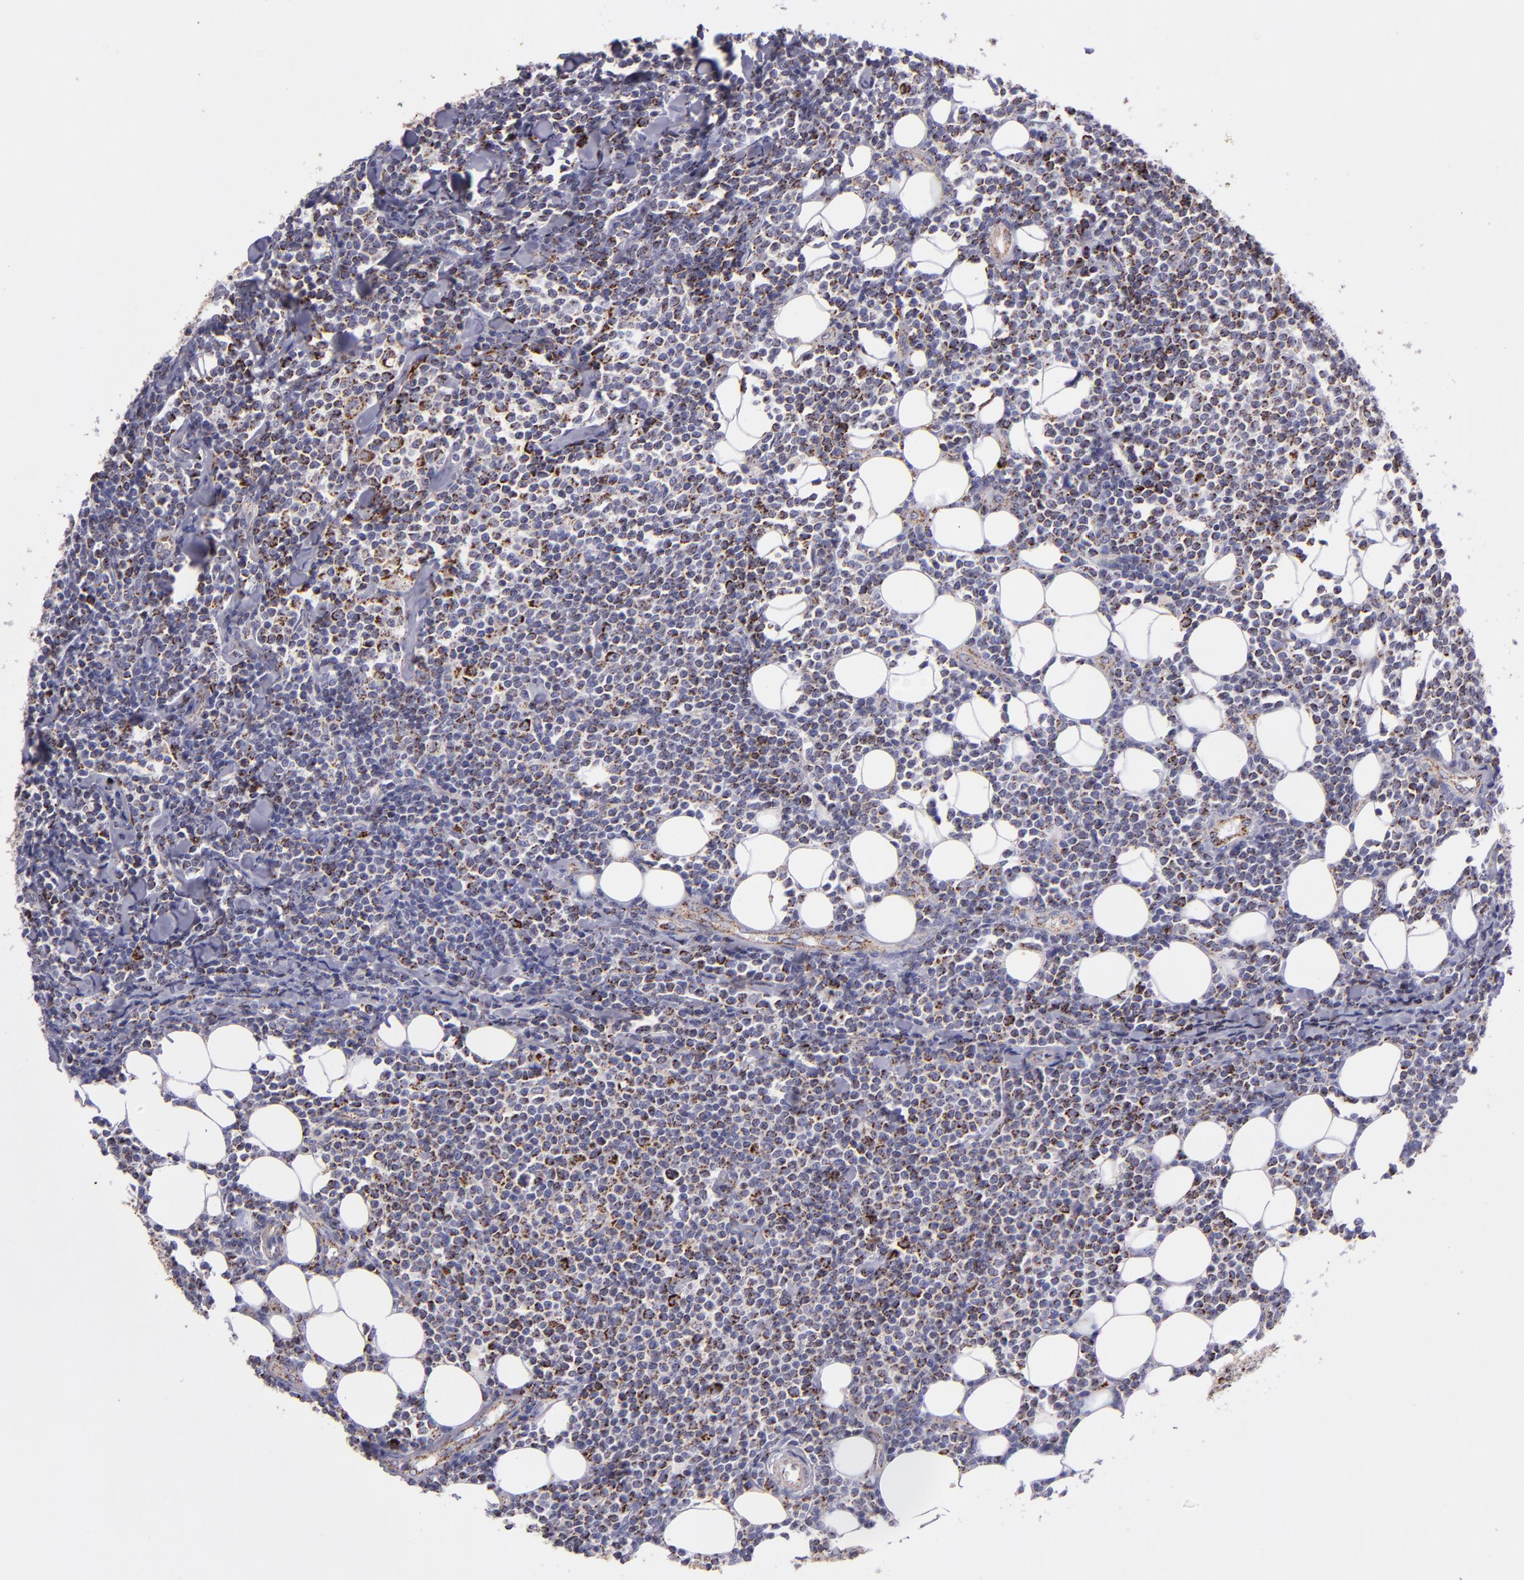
{"staining": {"intensity": "moderate", "quantity": ">75%", "location": "cytoplasmic/membranous"}, "tissue": "lymphoma", "cell_type": "Tumor cells", "image_type": "cancer", "snomed": [{"axis": "morphology", "description": "Malignant lymphoma, non-Hodgkin's type, Low grade"}, {"axis": "topography", "description": "Soft tissue"}], "caption": "Immunohistochemistry (IHC) of human malignant lymphoma, non-Hodgkin's type (low-grade) reveals medium levels of moderate cytoplasmic/membranous expression in about >75% of tumor cells. The staining was performed using DAB to visualize the protein expression in brown, while the nuclei were stained in blue with hematoxylin (Magnification: 20x).", "gene": "HSPD1", "patient": {"sex": "male", "age": 92}}